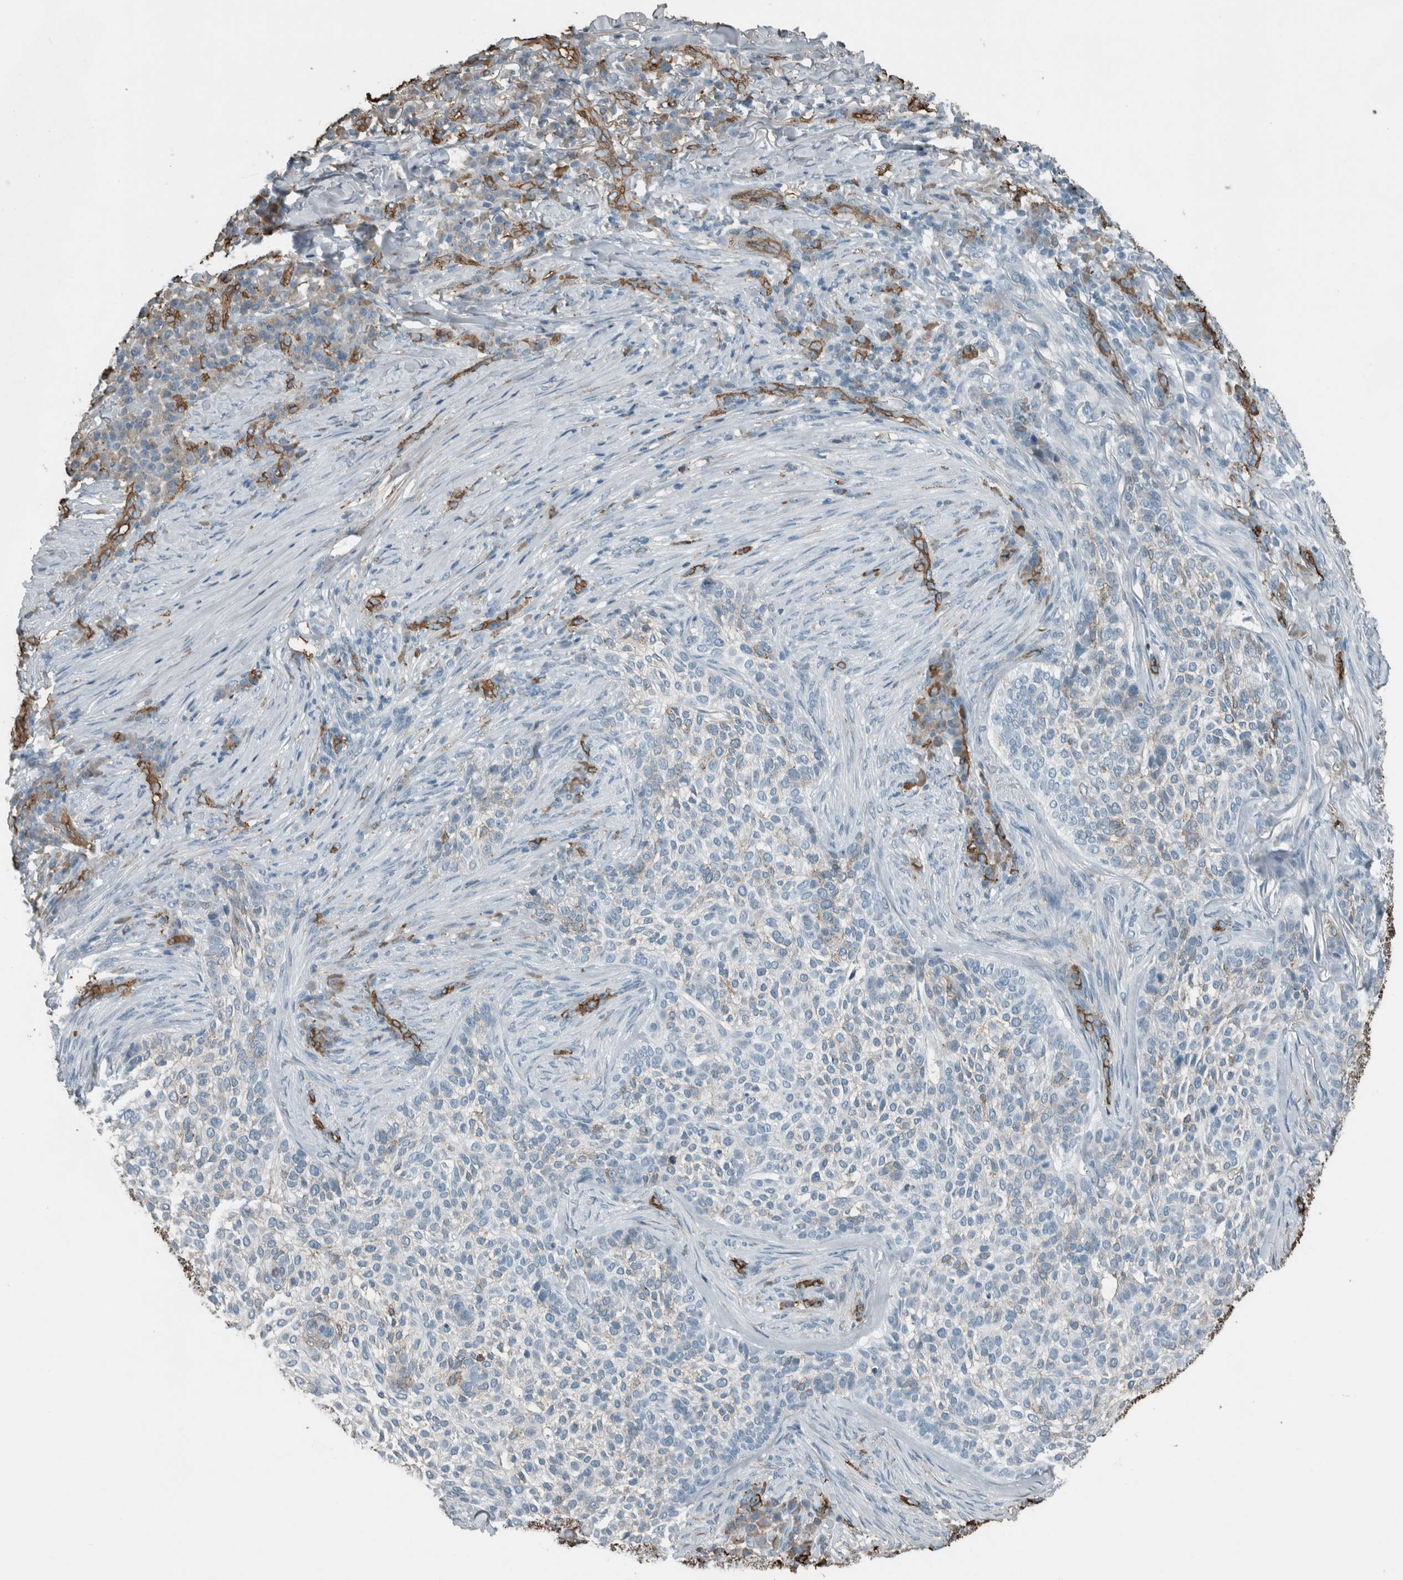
{"staining": {"intensity": "negative", "quantity": "none", "location": "none"}, "tissue": "skin cancer", "cell_type": "Tumor cells", "image_type": "cancer", "snomed": [{"axis": "morphology", "description": "Basal cell carcinoma"}, {"axis": "topography", "description": "Skin"}], "caption": "IHC of skin cancer exhibits no staining in tumor cells.", "gene": "LBP", "patient": {"sex": "female", "age": 64}}